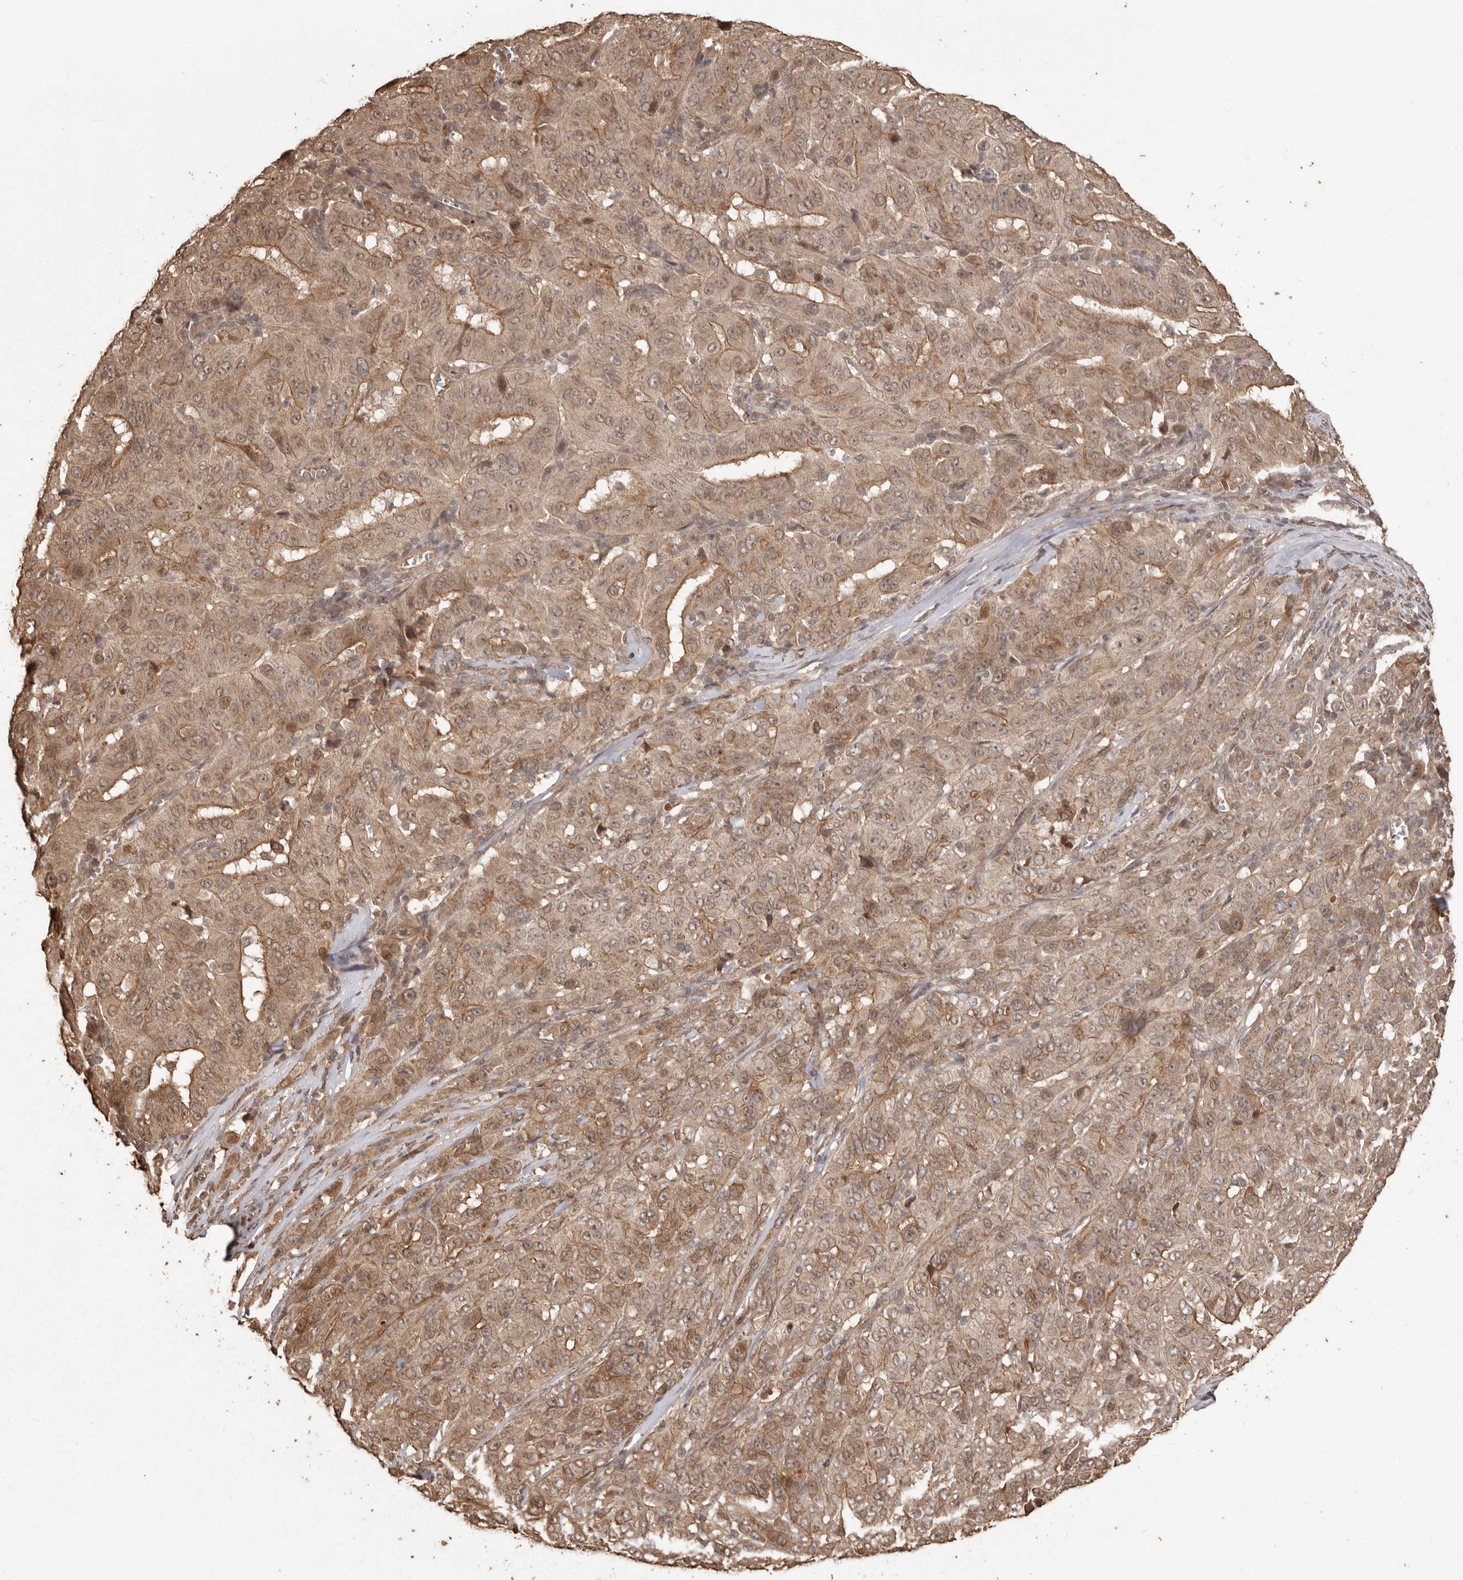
{"staining": {"intensity": "moderate", "quantity": "25%-75%", "location": "cytoplasmic/membranous"}, "tissue": "pancreatic cancer", "cell_type": "Tumor cells", "image_type": "cancer", "snomed": [{"axis": "morphology", "description": "Adenocarcinoma, NOS"}, {"axis": "topography", "description": "Pancreas"}], "caption": "About 25%-75% of tumor cells in human pancreatic cancer reveal moderate cytoplasmic/membranous protein staining as visualized by brown immunohistochemical staining.", "gene": "NUP43", "patient": {"sex": "male", "age": 63}}